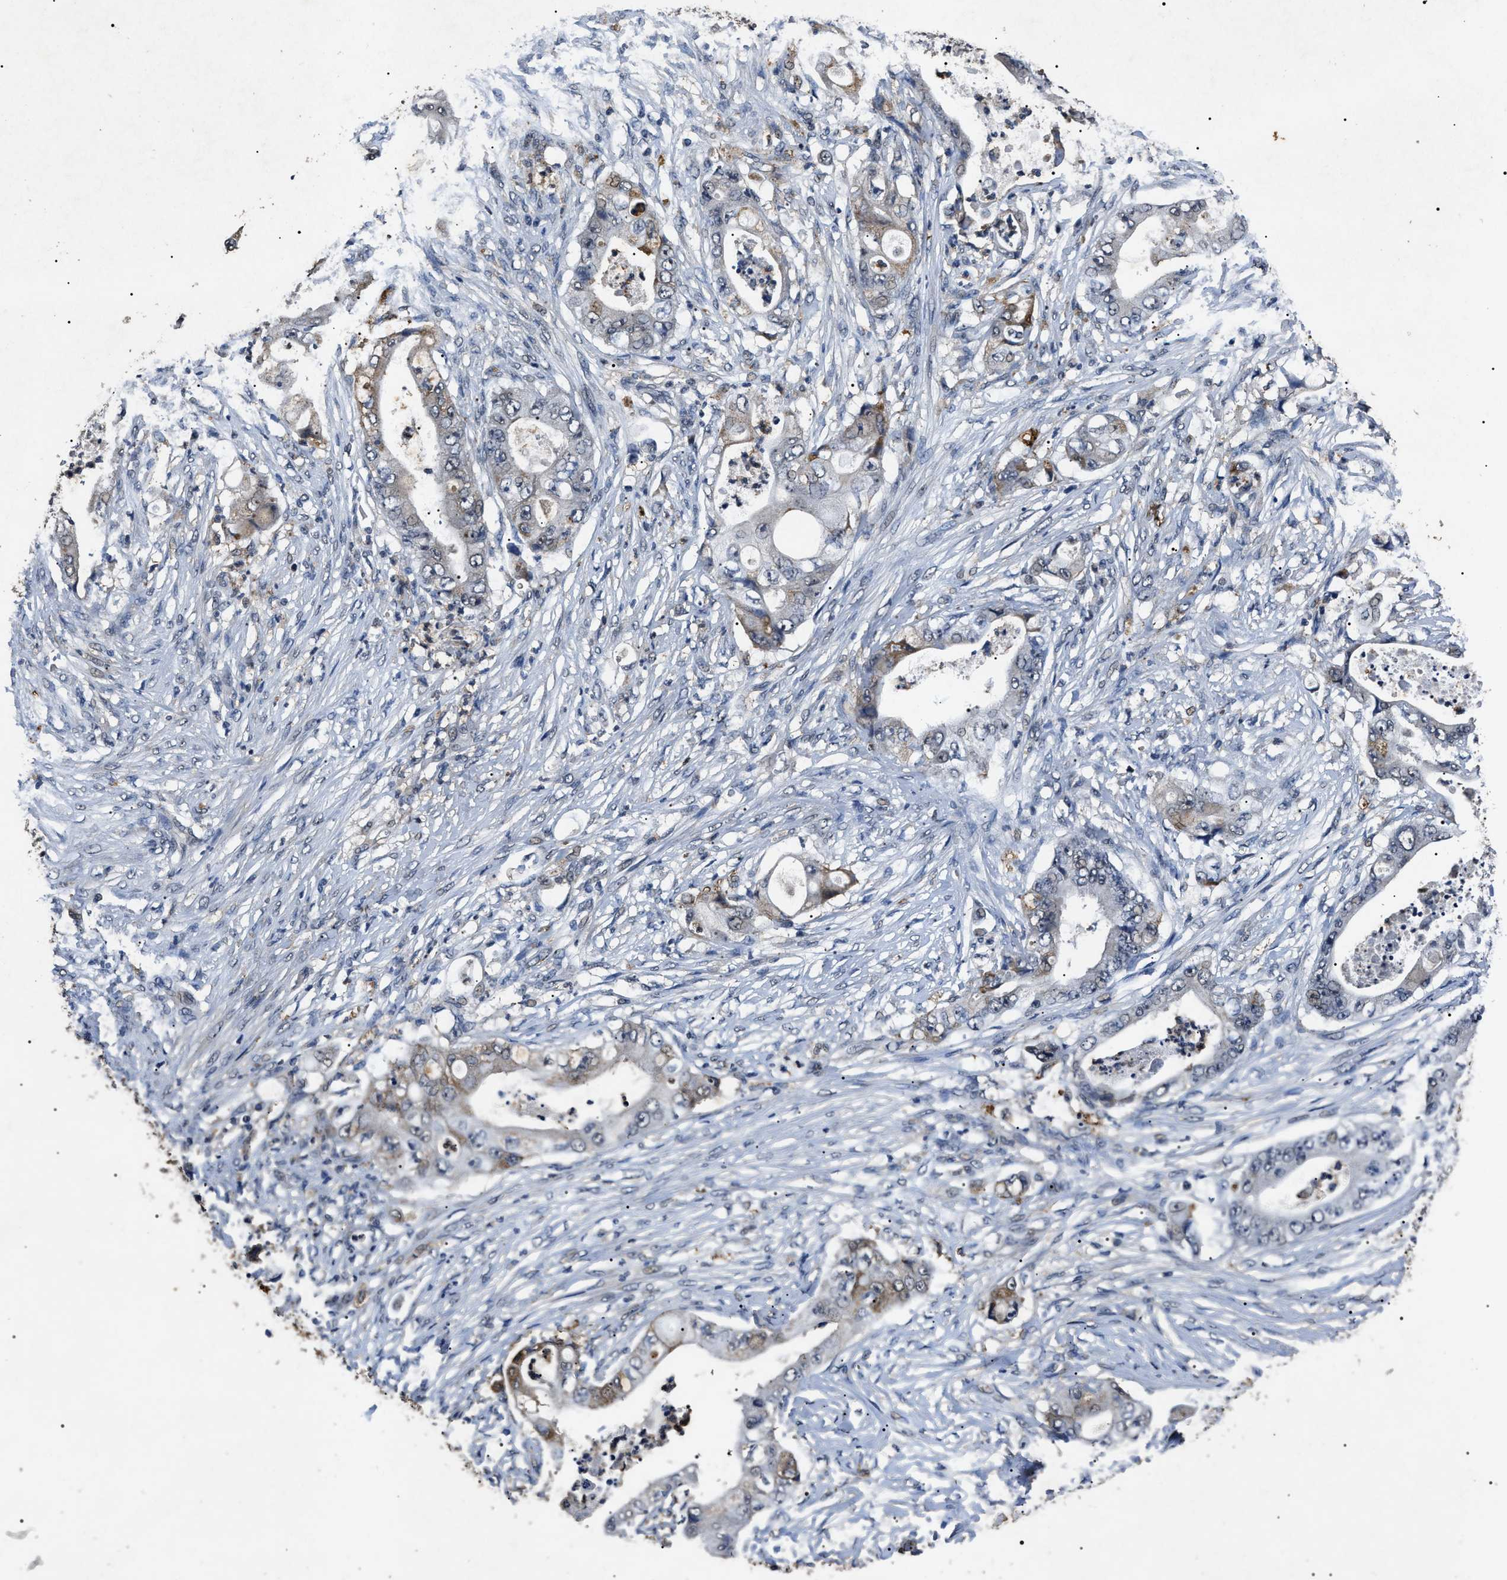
{"staining": {"intensity": "moderate", "quantity": "<25%", "location": "cytoplasmic/membranous"}, "tissue": "stomach cancer", "cell_type": "Tumor cells", "image_type": "cancer", "snomed": [{"axis": "morphology", "description": "Adenocarcinoma, NOS"}, {"axis": "topography", "description": "Stomach"}], "caption": "Moderate cytoplasmic/membranous positivity is identified in approximately <25% of tumor cells in stomach cancer (adenocarcinoma).", "gene": "ANP32E", "patient": {"sex": "female", "age": 73}}